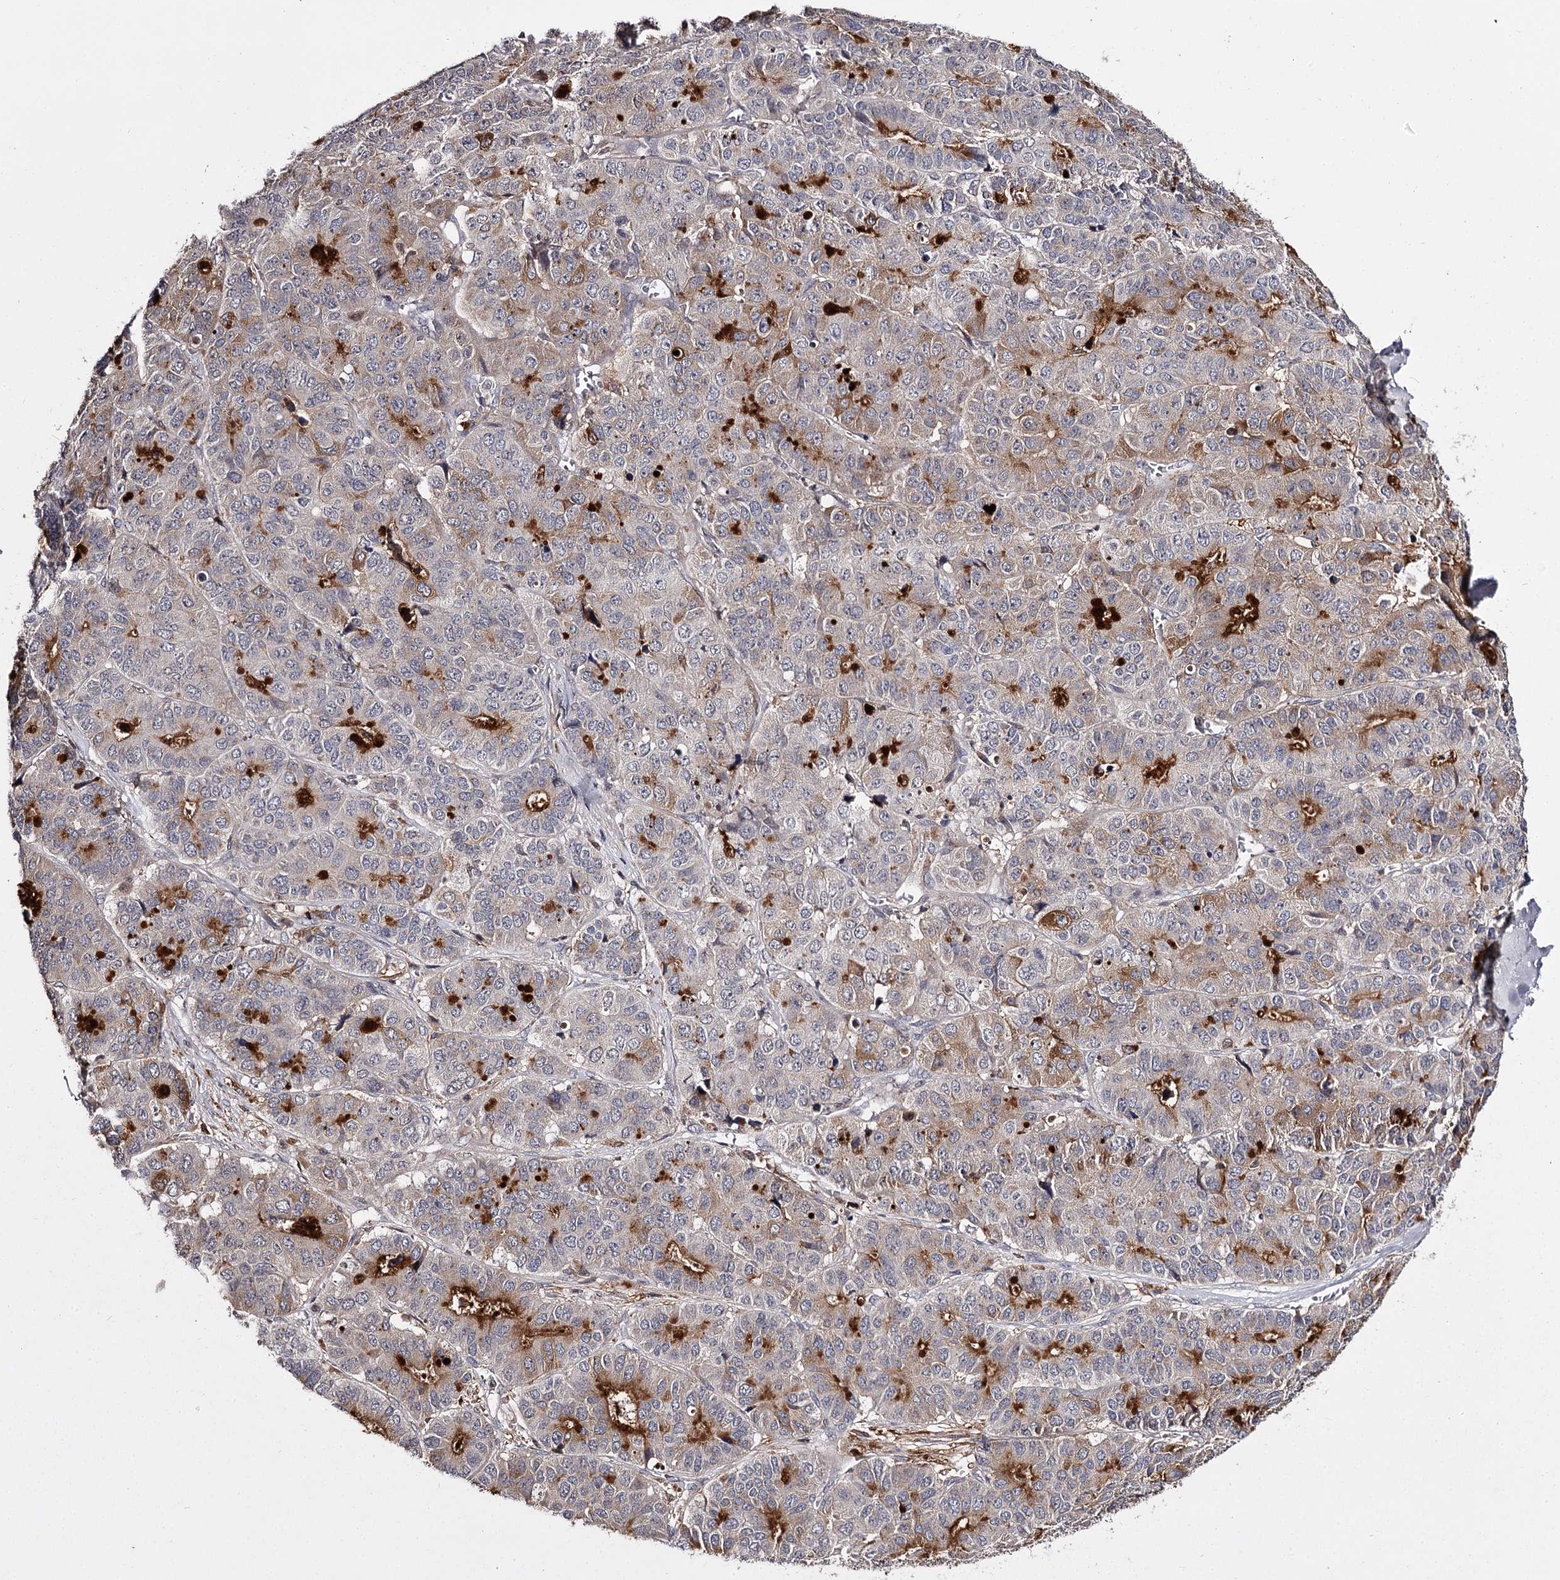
{"staining": {"intensity": "moderate", "quantity": "<25%", "location": "cytoplasmic/membranous"}, "tissue": "pancreatic cancer", "cell_type": "Tumor cells", "image_type": "cancer", "snomed": [{"axis": "morphology", "description": "Adenocarcinoma, NOS"}, {"axis": "topography", "description": "Pancreas"}], "caption": "Human adenocarcinoma (pancreatic) stained with a brown dye exhibits moderate cytoplasmic/membranous positive staining in about <25% of tumor cells.", "gene": "SLC32A1", "patient": {"sex": "male", "age": 50}}